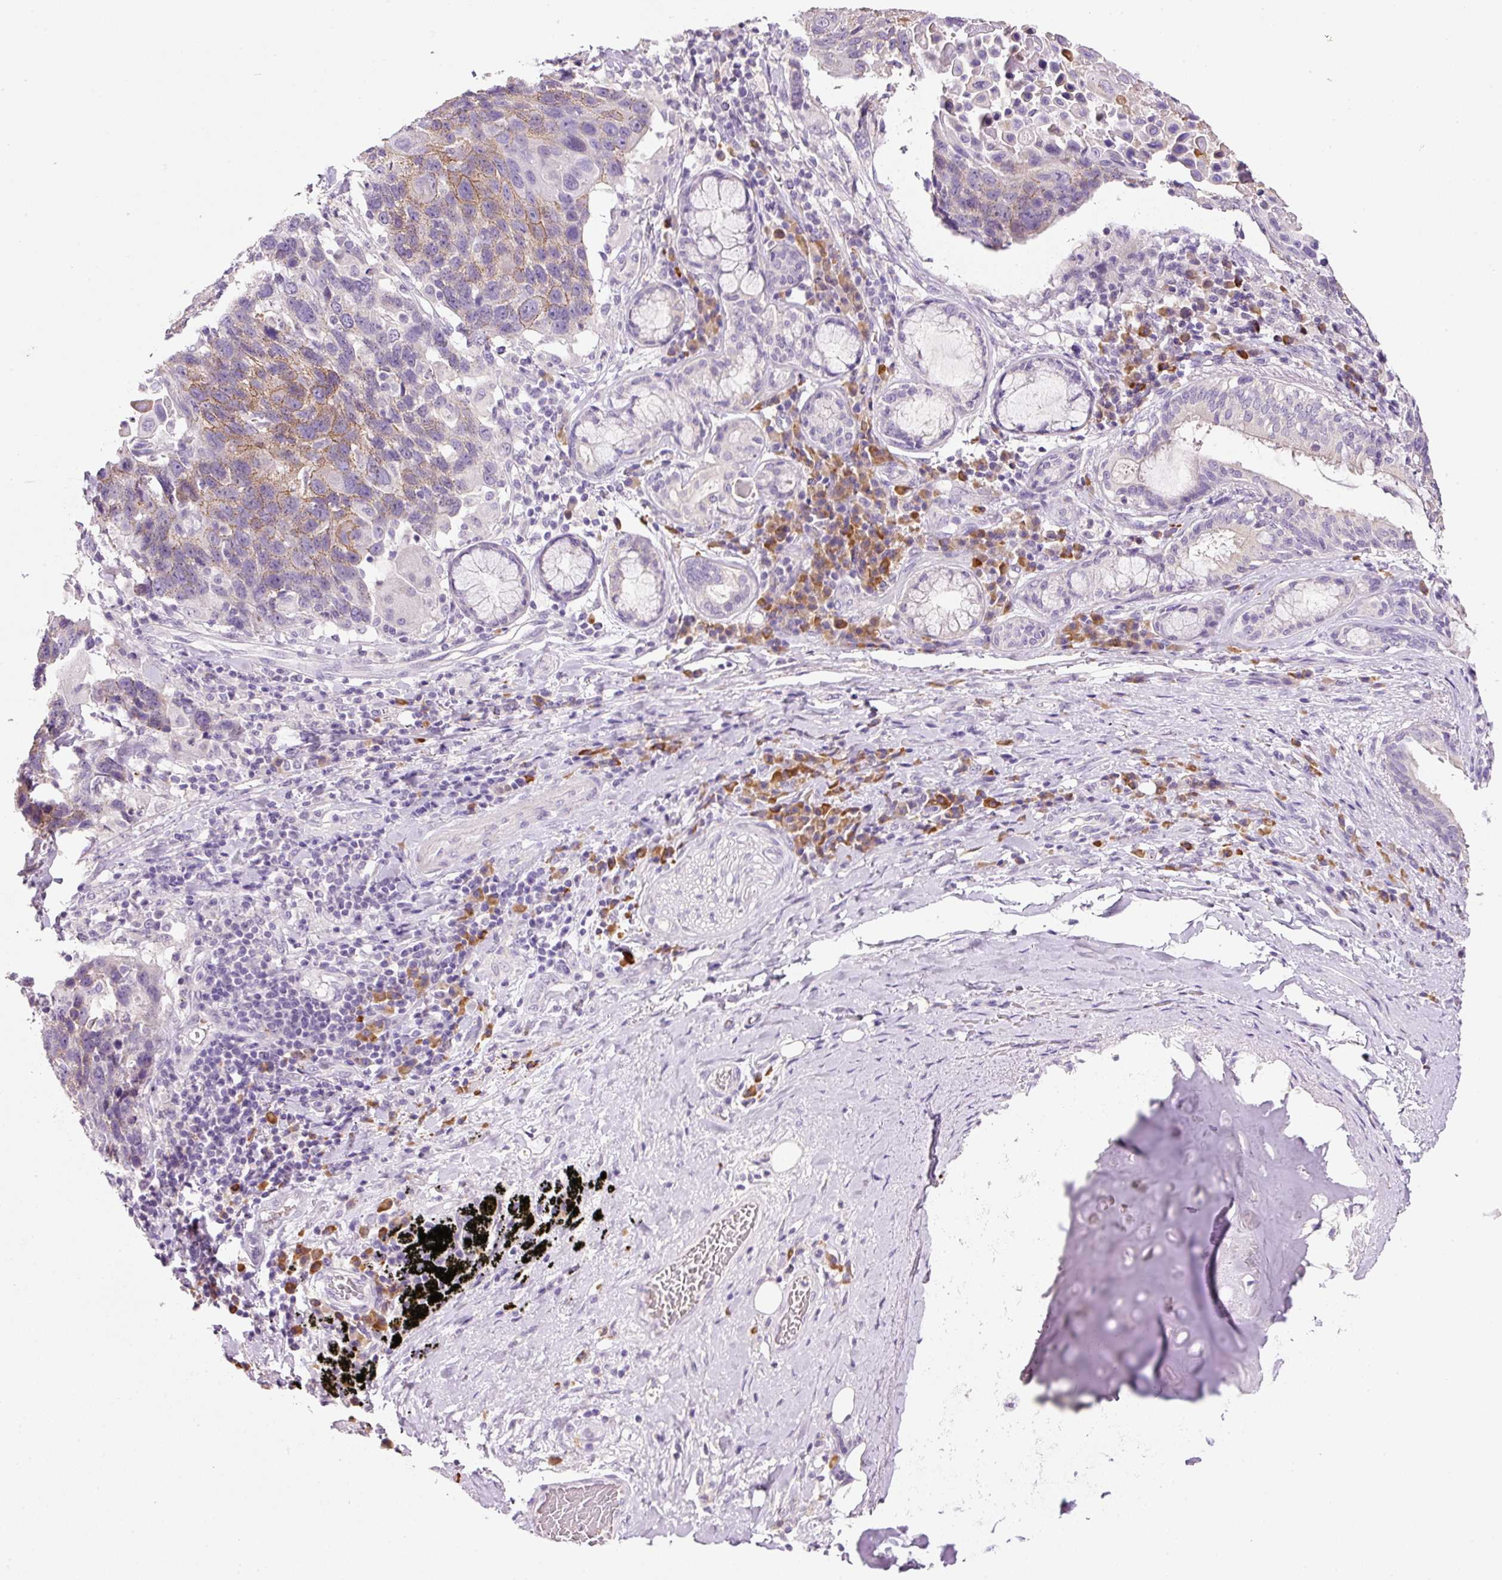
{"staining": {"intensity": "moderate", "quantity": "<25%", "location": "cytoplasmic/membranous"}, "tissue": "lung cancer", "cell_type": "Tumor cells", "image_type": "cancer", "snomed": [{"axis": "morphology", "description": "Squamous cell carcinoma, NOS"}, {"axis": "topography", "description": "Lung"}], "caption": "An IHC micrograph of tumor tissue is shown. Protein staining in brown highlights moderate cytoplasmic/membranous positivity in lung cancer (squamous cell carcinoma) within tumor cells.", "gene": "TENT5C", "patient": {"sex": "male", "age": 66}}